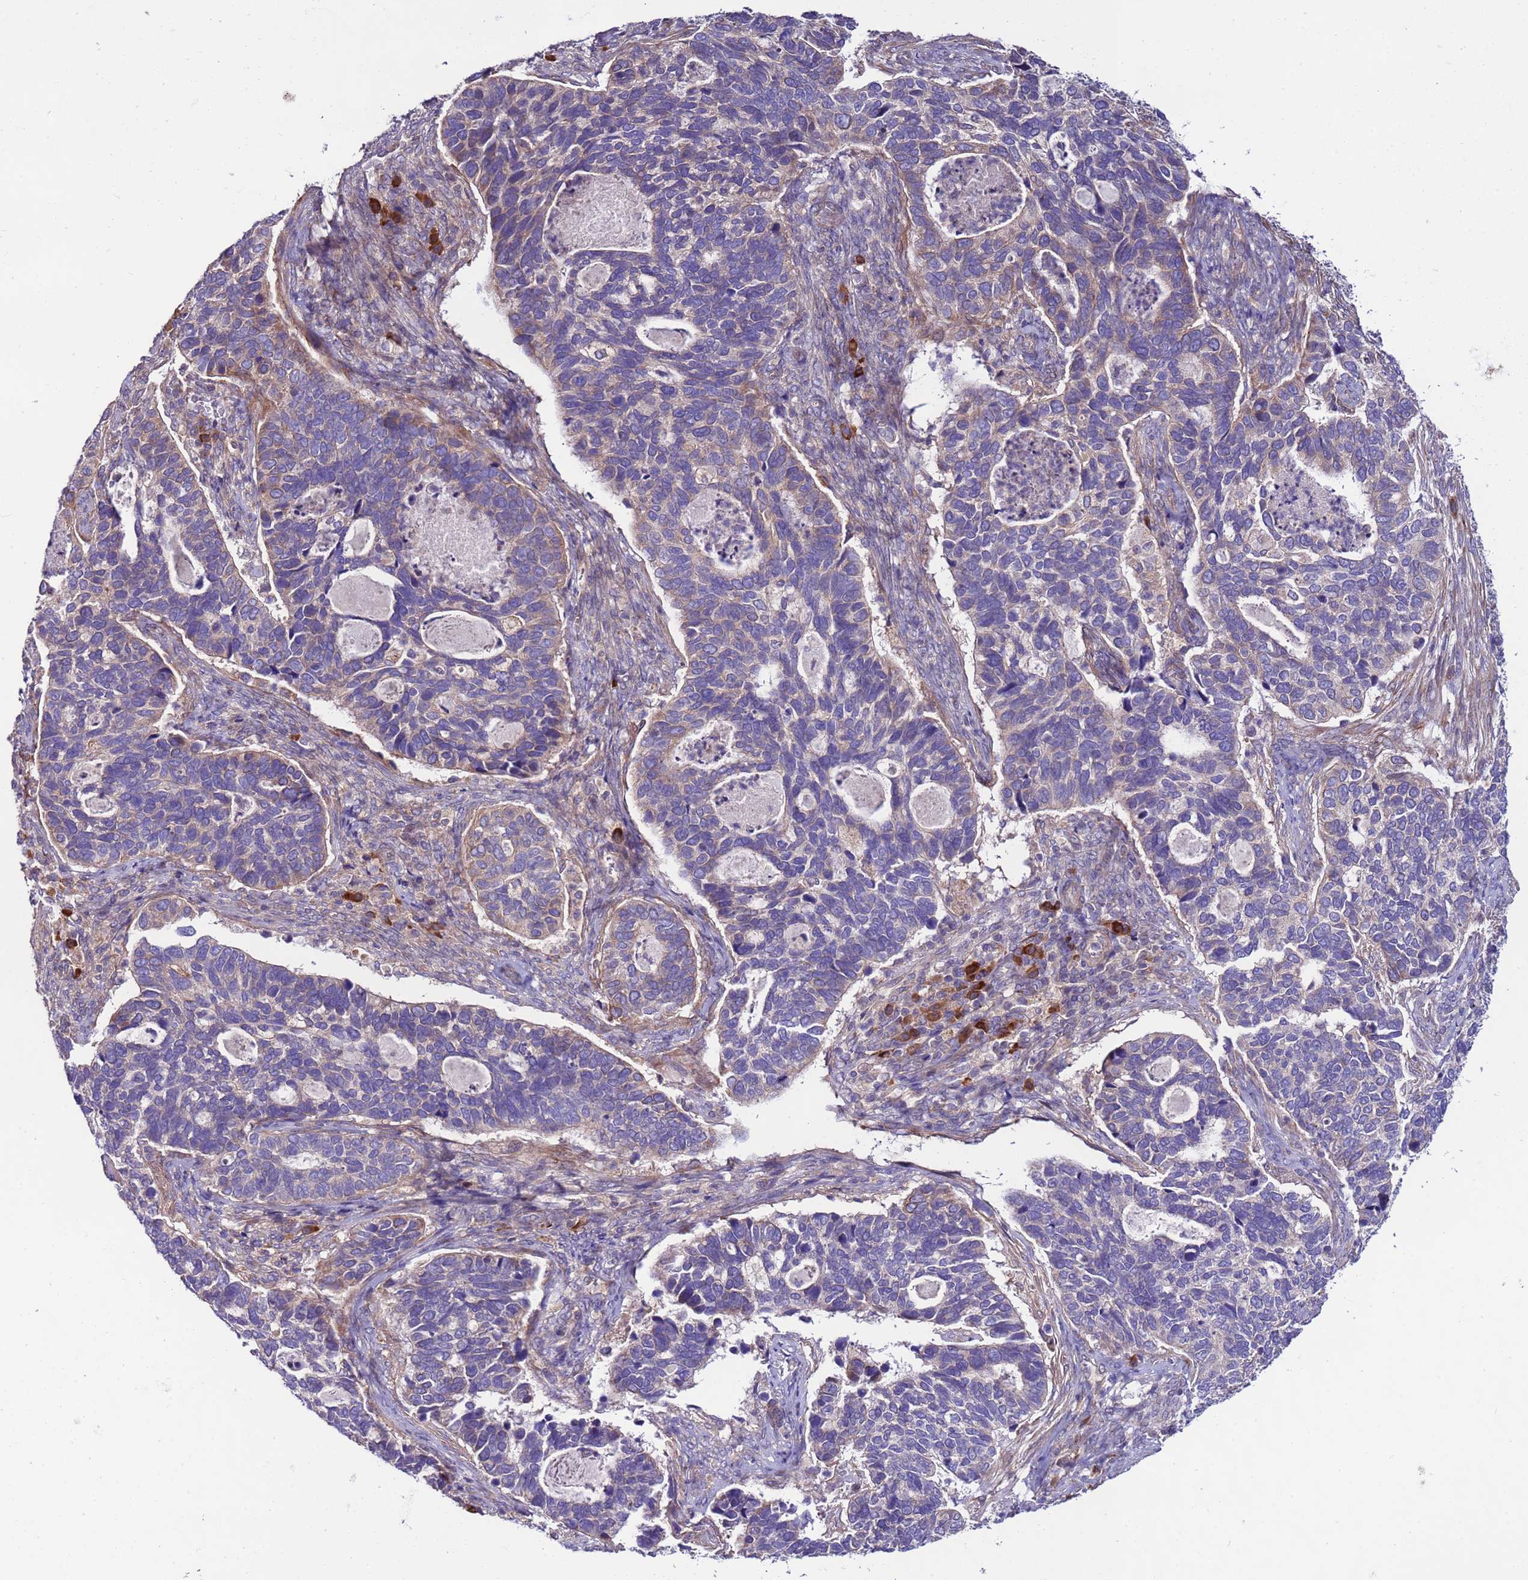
{"staining": {"intensity": "negative", "quantity": "none", "location": "none"}, "tissue": "cervical cancer", "cell_type": "Tumor cells", "image_type": "cancer", "snomed": [{"axis": "morphology", "description": "Squamous cell carcinoma, NOS"}, {"axis": "topography", "description": "Cervix"}], "caption": "DAB (3,3'-diaminobenzidine) immunohistochemical staining of human cervical cancer (squamous cell carcinoma) shows no significant staining in tumor cells. Nuclei are stained in blue.", "gene": "SPCS1", "patient": {"sex": "female", "age": 38}}